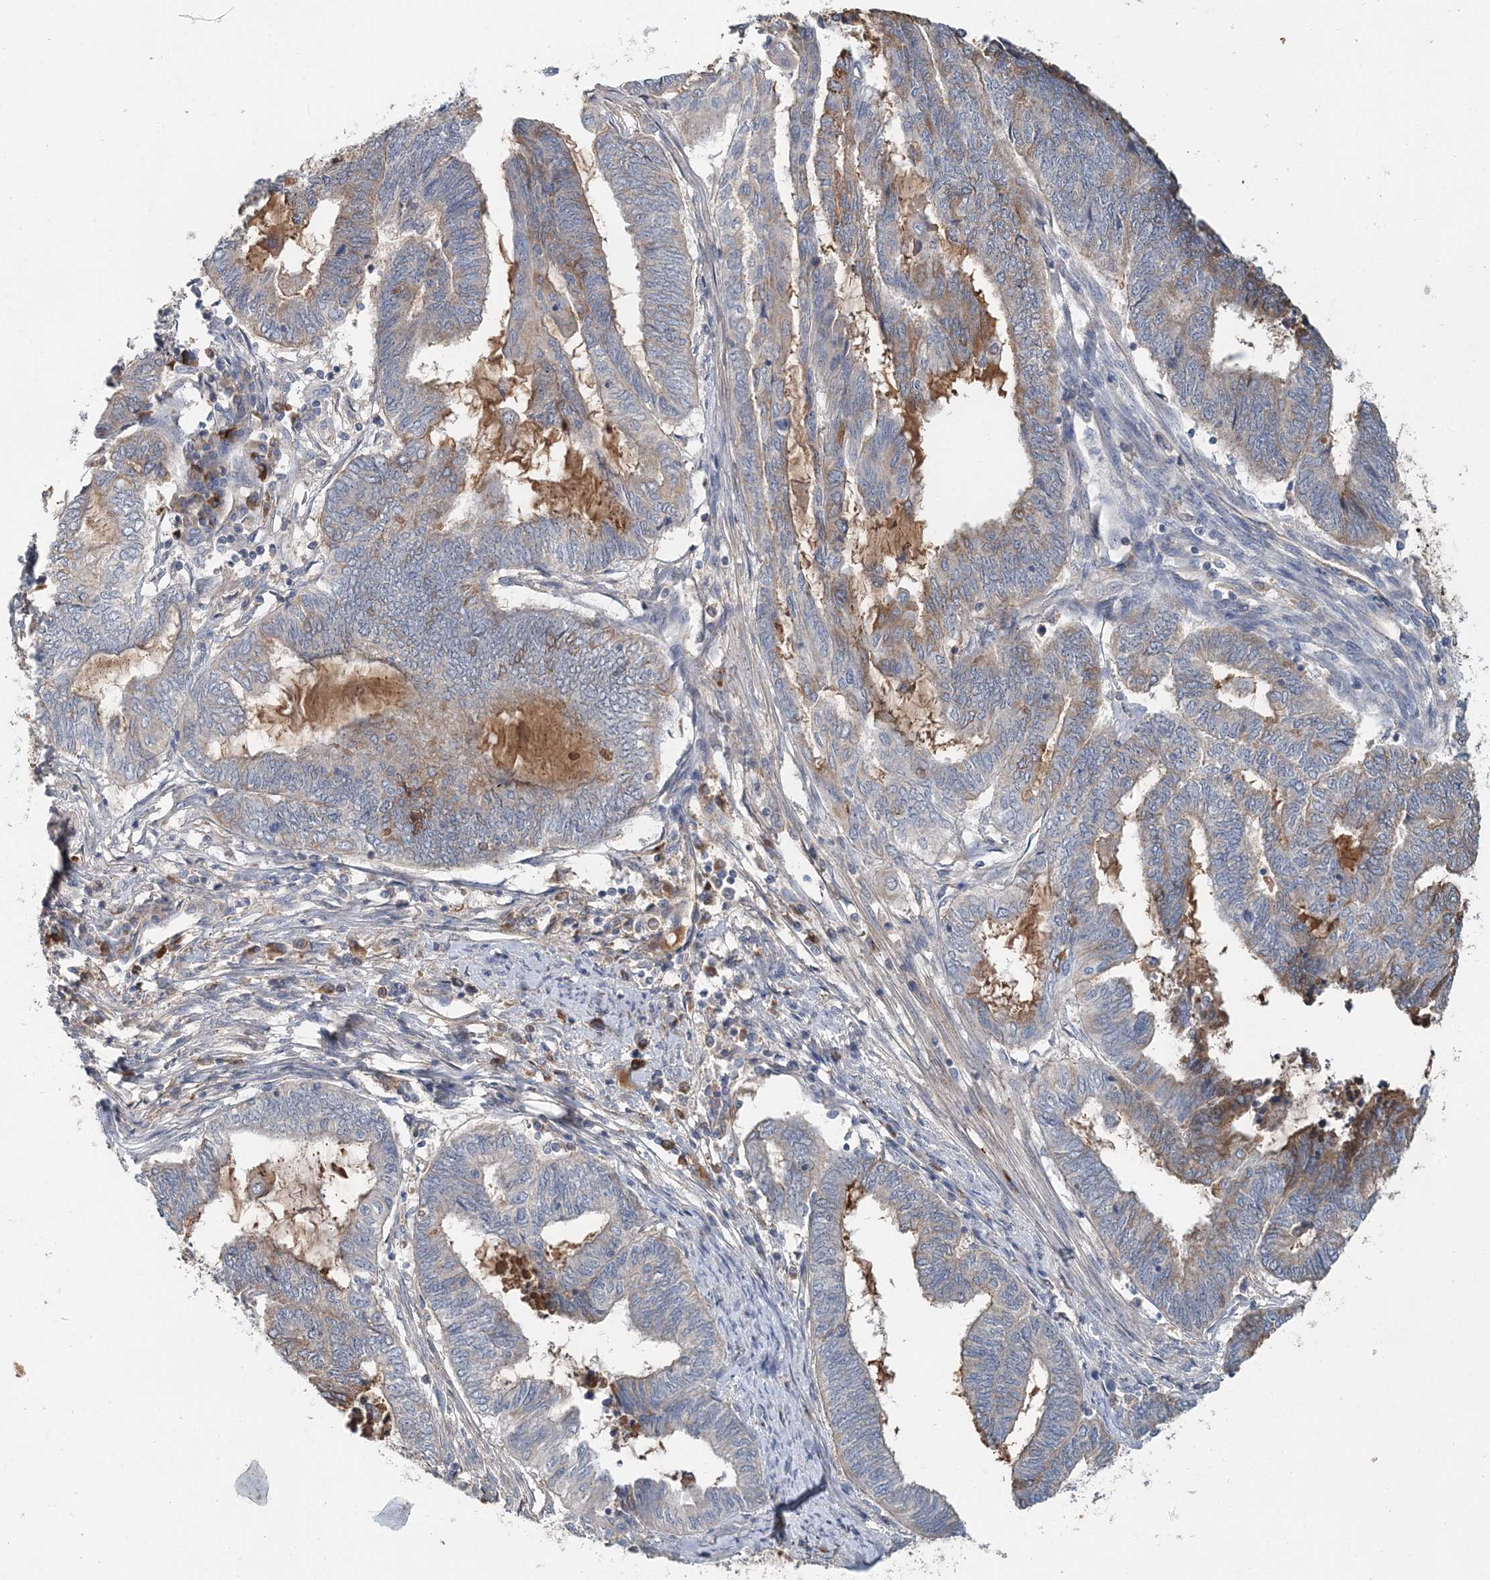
{"staining": {"intensity": "negative", "quantity": "none", "location": "none"}, "tissue": "endometrial cancer", "cell_type": "Tumor cells", "image_type": "cancer", "snomed": [{"axis": "morphology", "description": "Adenocarcinoma, NOS"}, {"axis": "topography", "description": "Uterus"}, {"axis": "topography", "description": "Endometrium"}], "caption": "Protein analysis of endometrial cancer (adenocarcinoma) shows no significant positivity in tumor cells.", "gene": "RNF25", "patient": {"sex": "female", "age": 70}}